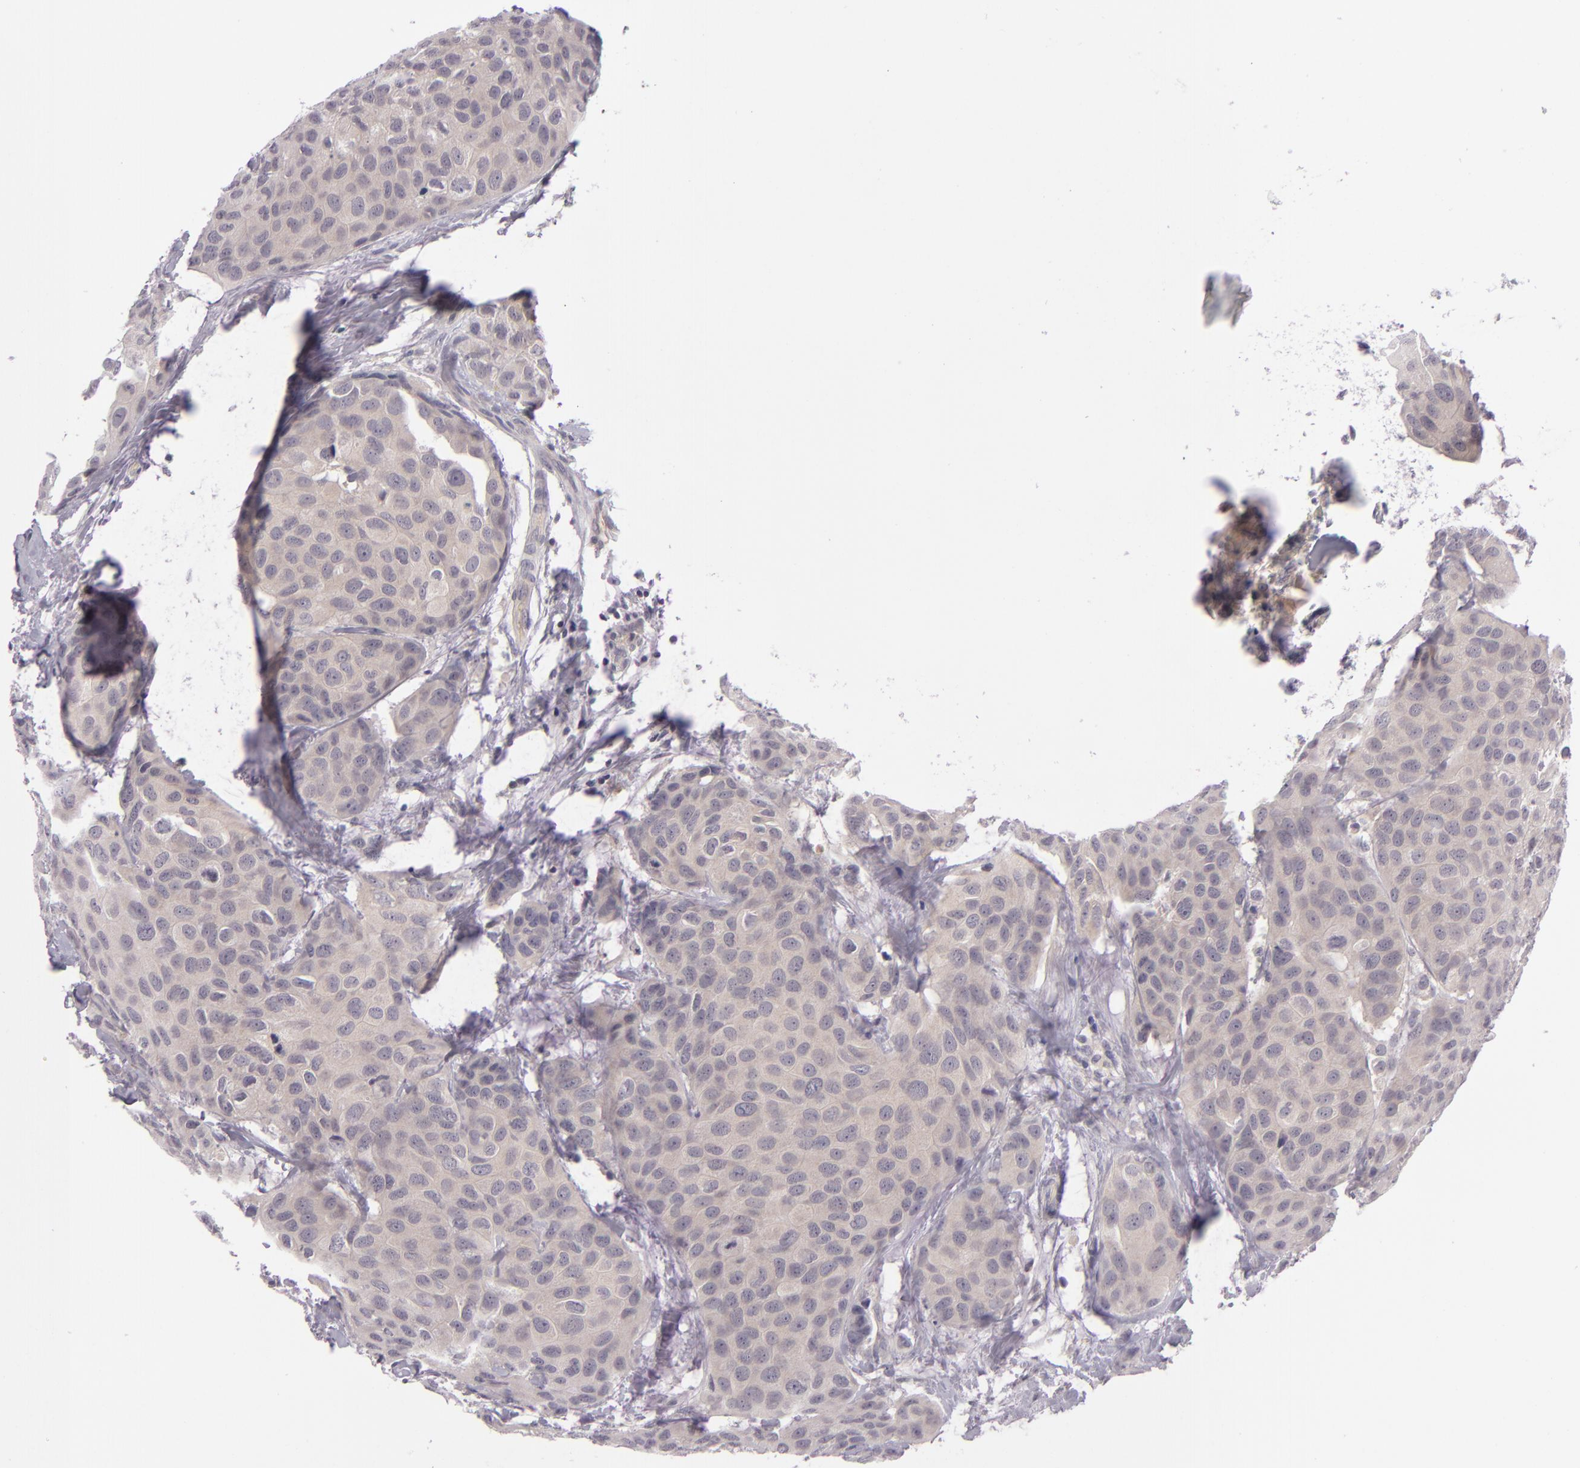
{"staining": {"intensity": "weak", "quantity": ">75%", "location": "cytoplasmic/membranous"}, "tissue": "breast cancer", "cell_type": "Tumor cells", "image_type": "cancer", "snomed": [{"axis": "morphology", "description": "Duct carcinoma"}, {"axis": "topography", "description": "Breast"}], "caption": "There is low levels of weak cytoplasmic/membranous staining in tumor cells of invasive ductal carcinoma (breast), as demonstrated by immunohistochemical staining (brown color).", "gene": "DAG1", "patient": {"sex": "female", "age": 68}}